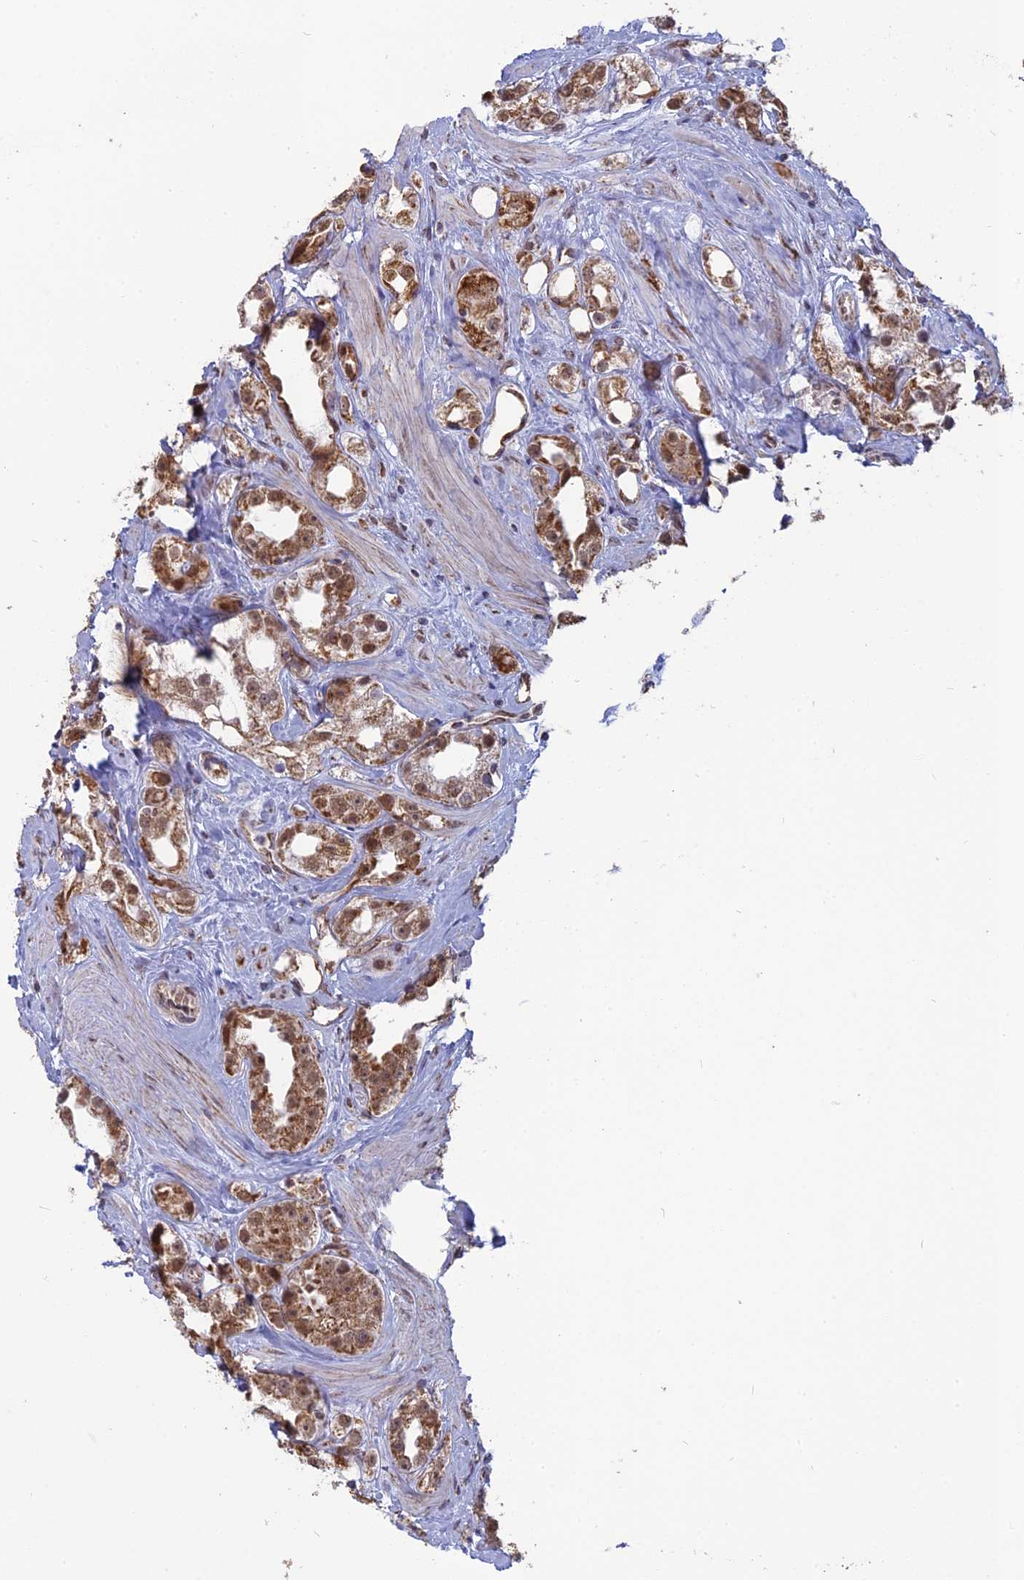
{"staining": {"intensity": "moderate", "quantity": ">75%", "location": "cytoplasmic/membranous,nuclear"}, "tissue": "prostate cancer", "cell_type": "Tumor cells", "image_type": "cancer", "snomed": [{"axis": "morphology", "description": "Adenocarcinoma, NOS"}, {"axis": "topography", "description": "Prostate"}], "caption": "The histopathology image displays staining of adenocarcinoma (prostate), revealing moderate cytoplasmic/membranous and nuclear protein staining (brown color) within tumor cells.", "gene": "ARHGAP40", "patient": {"sex": "male", "age": 79}}